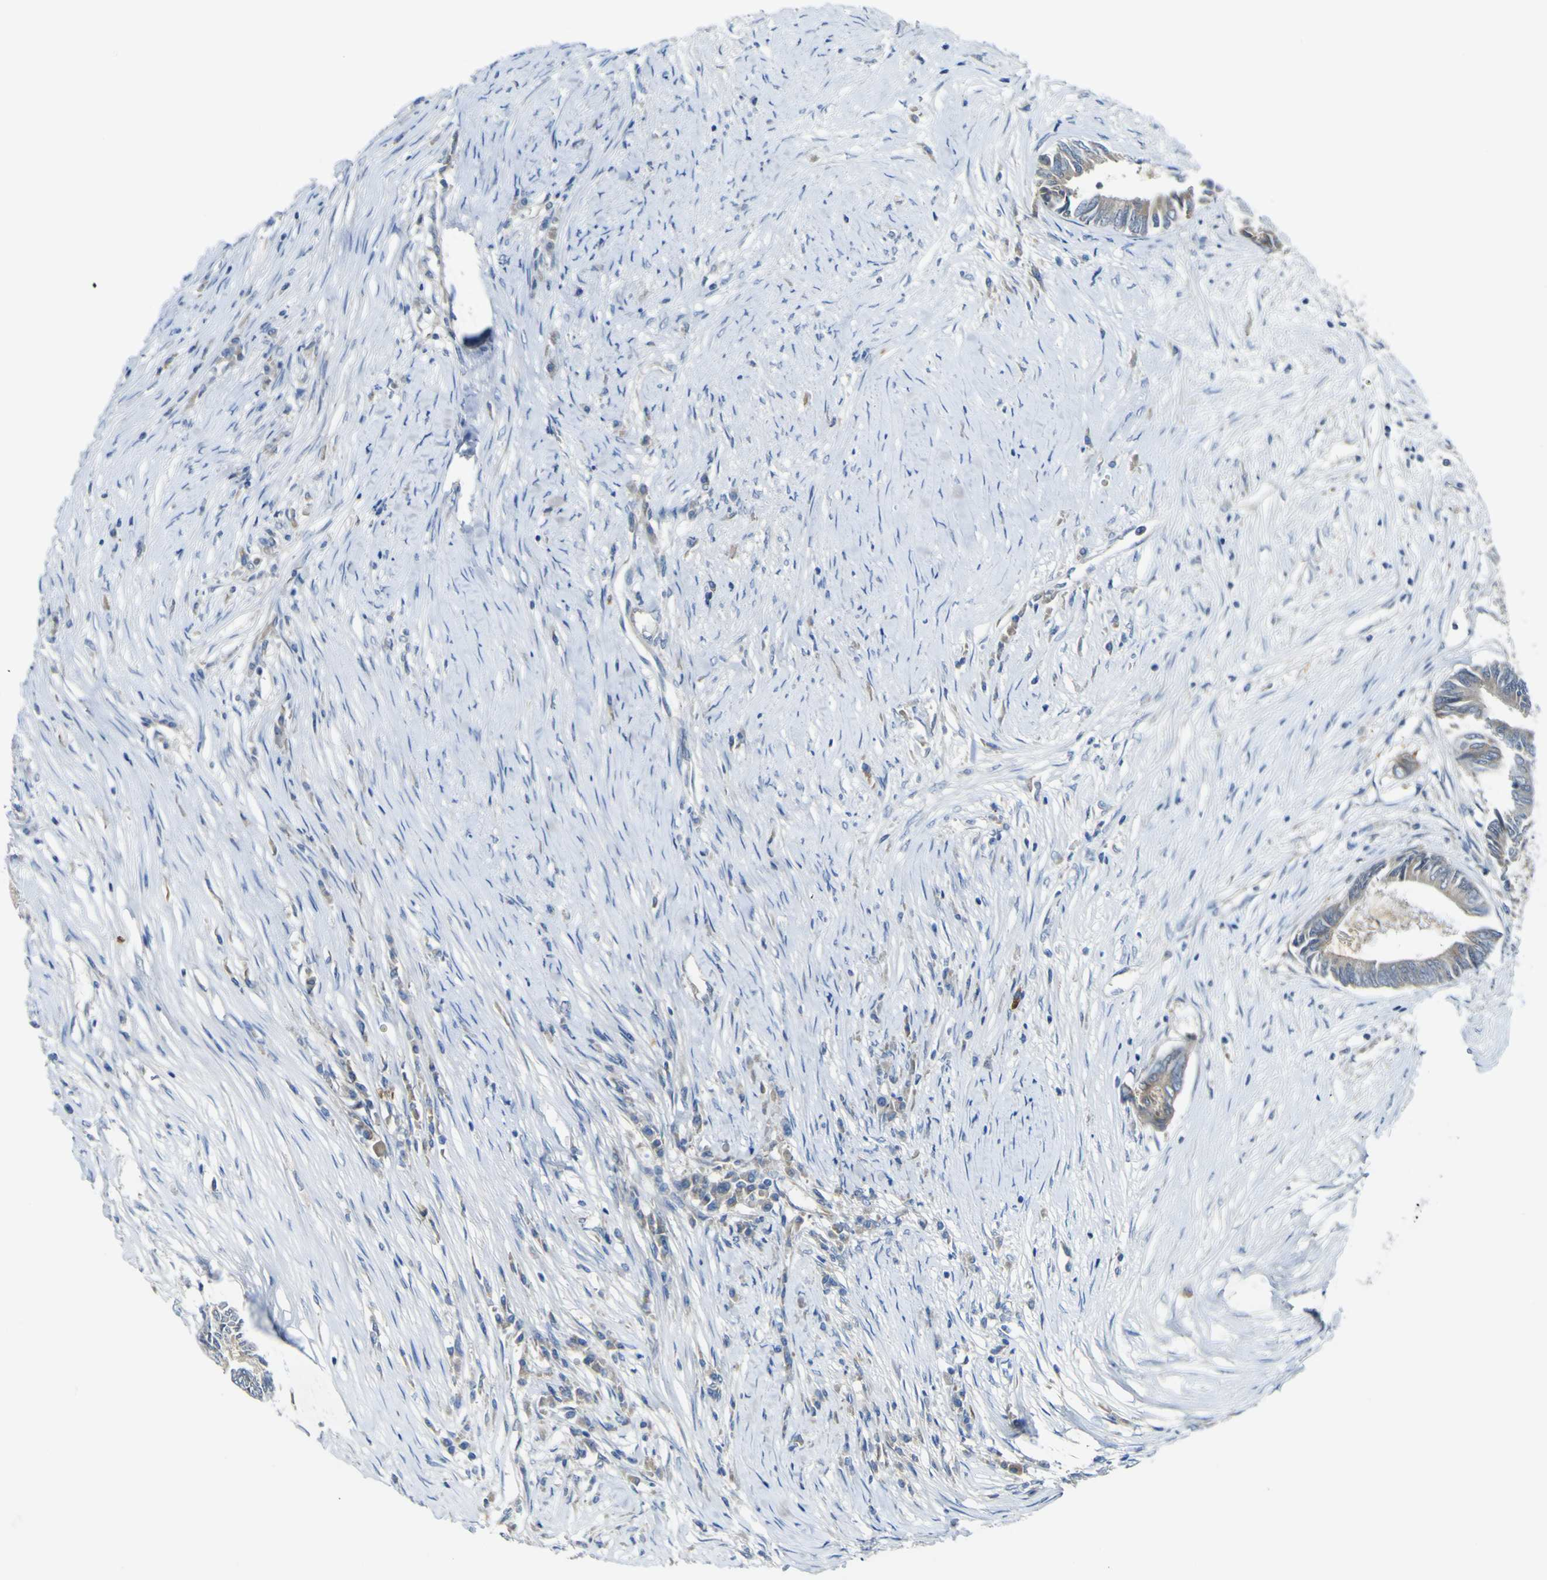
{"staining": {"intensity": "weak", "quantity": ">75%", "location": "cytoplasmic/membranous"}, "tissue": "colorectal cancer", "cell_type": "Tumor cells", "image_type": "cancer", "snomed": [{"axis": "morphology", "description": "Adenocarcinoma, NOS"}, {"axis": "topography", "description": "Rectum"}], "caption": "Immunohistochemistry (IHC) (DAB (3,3'-diaminobenzidine)) staining of human colorectal adenocarcinoma shows weak cytoplasmic/membranous protein staining in about >75% of tumor cells.", "gene": "LDLR", "patient": {"sex": "male", "age": 63}}